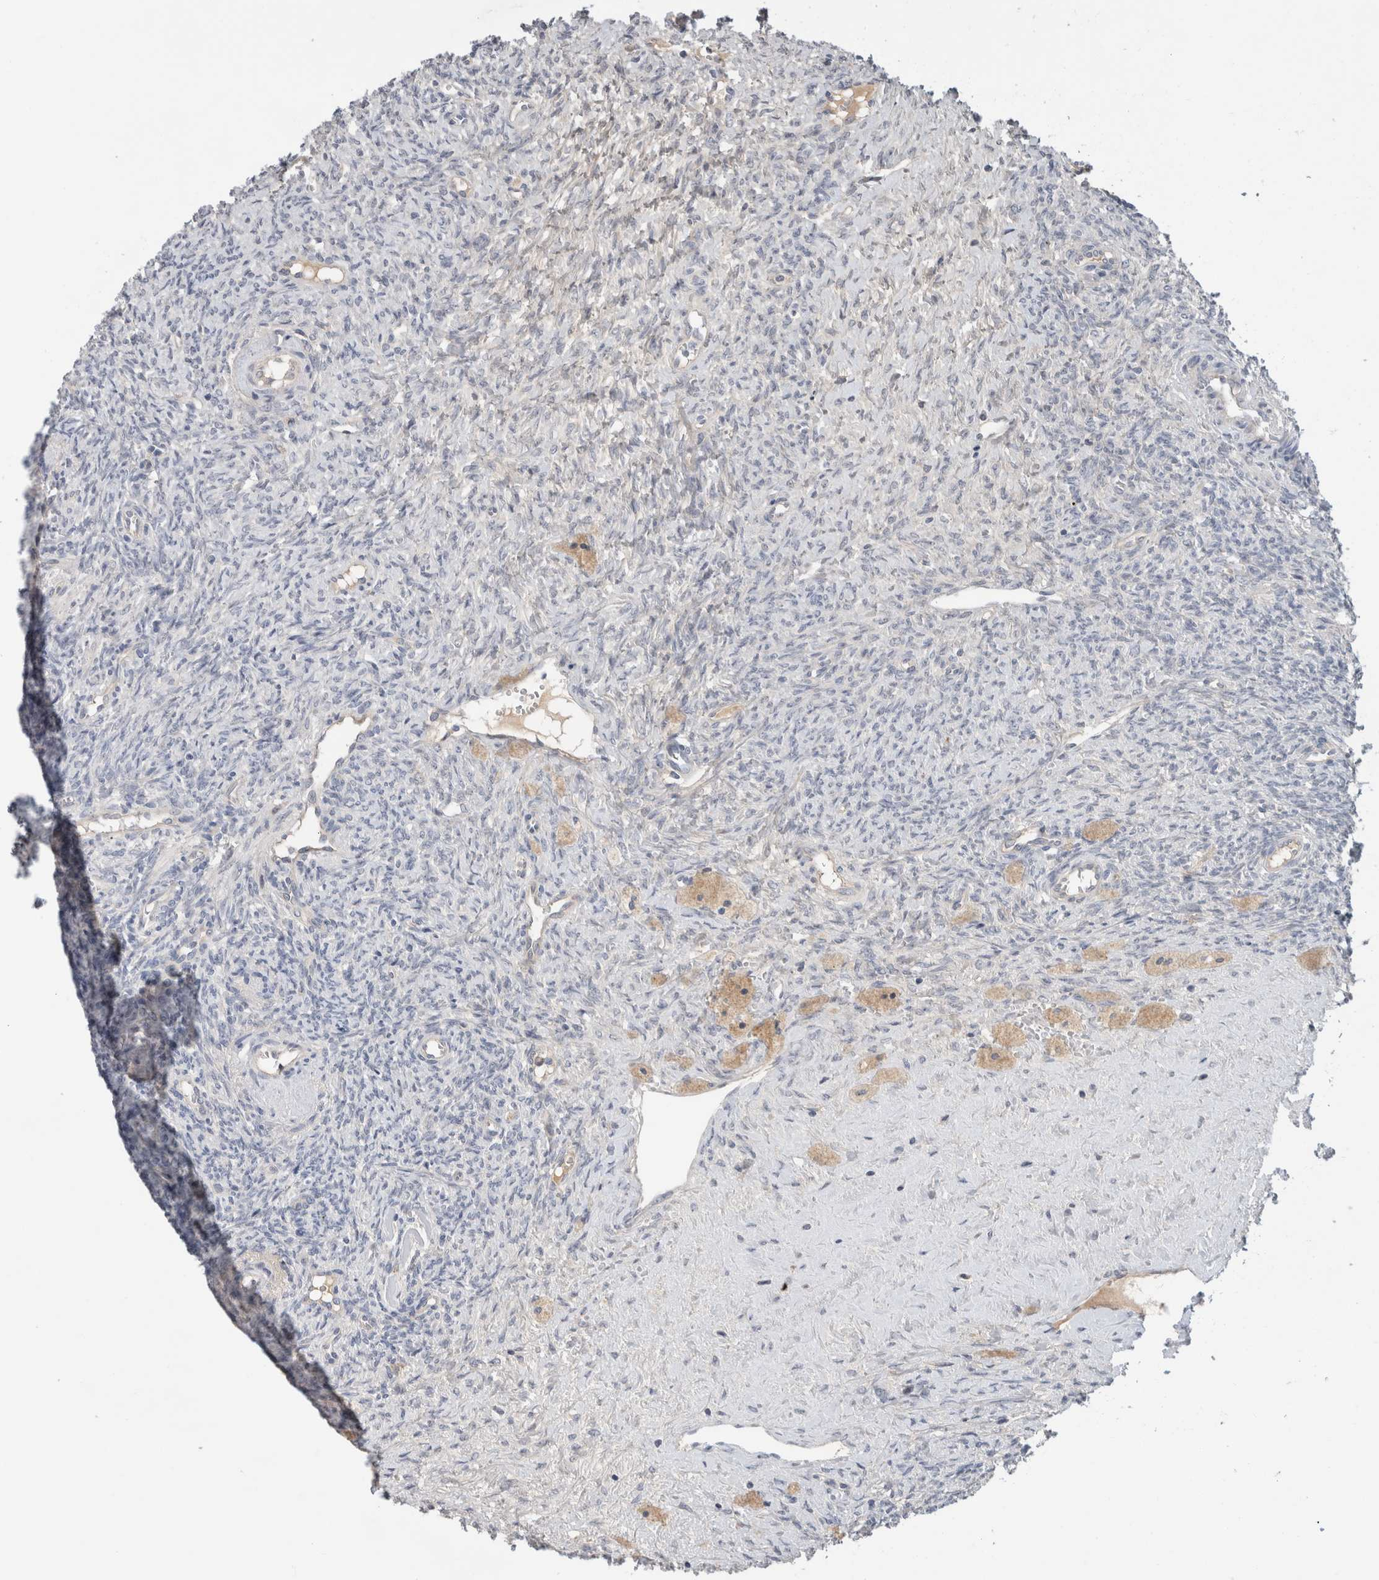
{"staining": {"intensity": "moderate", "quantity": "<25%", "location": "nuclear"}, "tissue": "ovary", "cell_type": "Follicle cells", "image_type": "normal", "snomed": [{"axis": "morphology", "description": "Normal tissue, NOS"}, {"axis": "topography", "description": "Ovary"}], "caption": "An immunohistochemistry (IHC) image of normal tissue is shown. Protein staining in brown shows moderate nuclear positivity in ovary within follicle cells. Using DAB (3,3'-diaminobenzidine) (brown) and hematoxylin (blue) stains, captured at high magnification using brightfield microscopy.", "gene": "HCN3", "patient": {"sex": "female", "age": 41}}